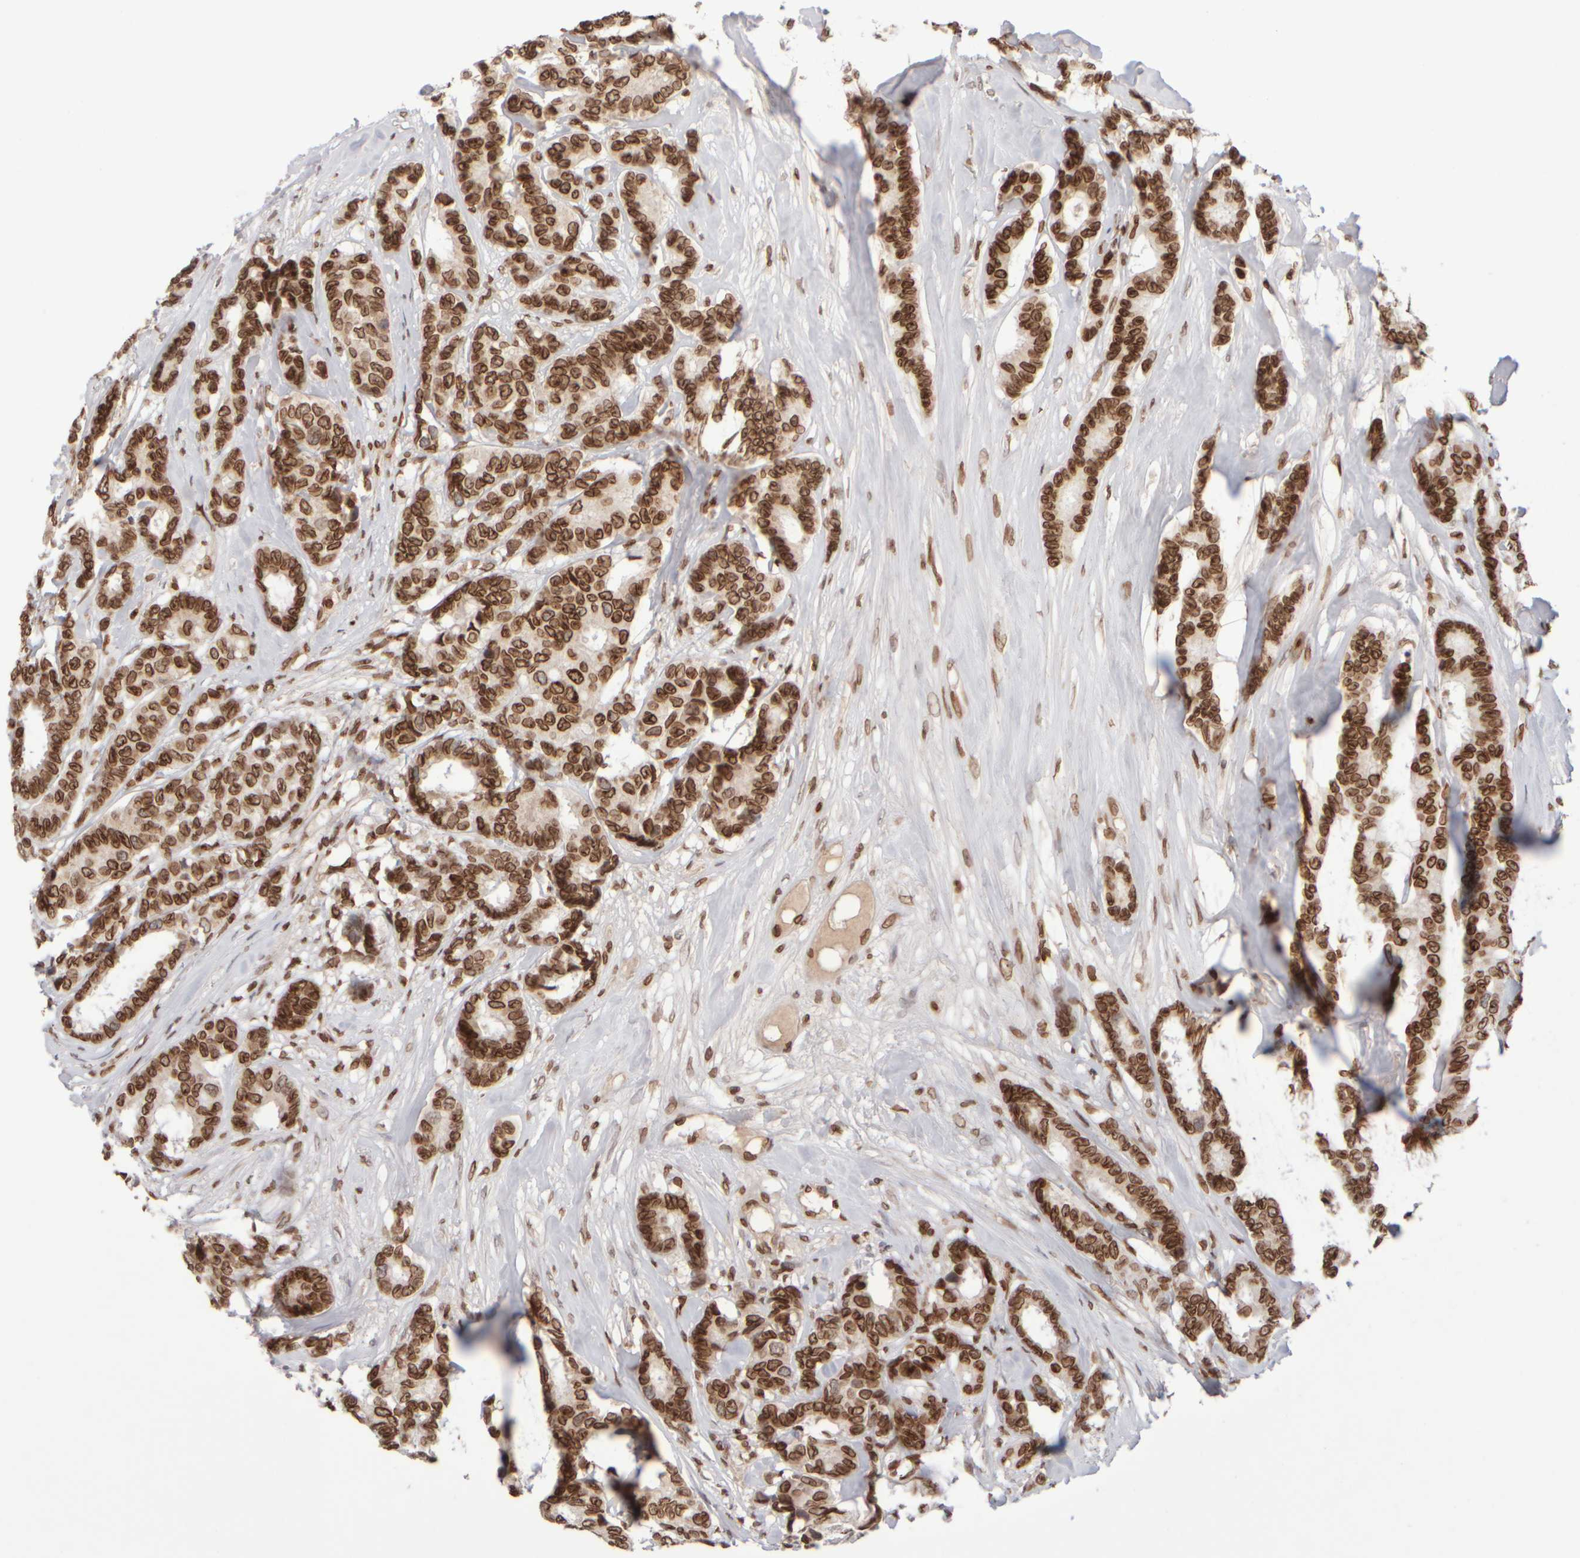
{"staining": {"intensity": "strong", "quantity": ">75%", "location": "cytoplasmic/membranous,nuclear"}, "tissue": "breast cancer", "cell_type": "Tumor cells", "image_type": "cancer", "snomed": [{"axis": "morphology", "description": "Duct carcinoma"}, {"axis": "topography", "description": "Breast"}], "caption": "This is an image of immunohistochemistry (IHC) staining of breast cancer (invasive ductal carcinoma), which shows strong expression in the cytoplasmic/membranous and nuclear of tumor cells.", "gene": "ZC3HC1", "patient": {"sex": "female", "age": 87}}